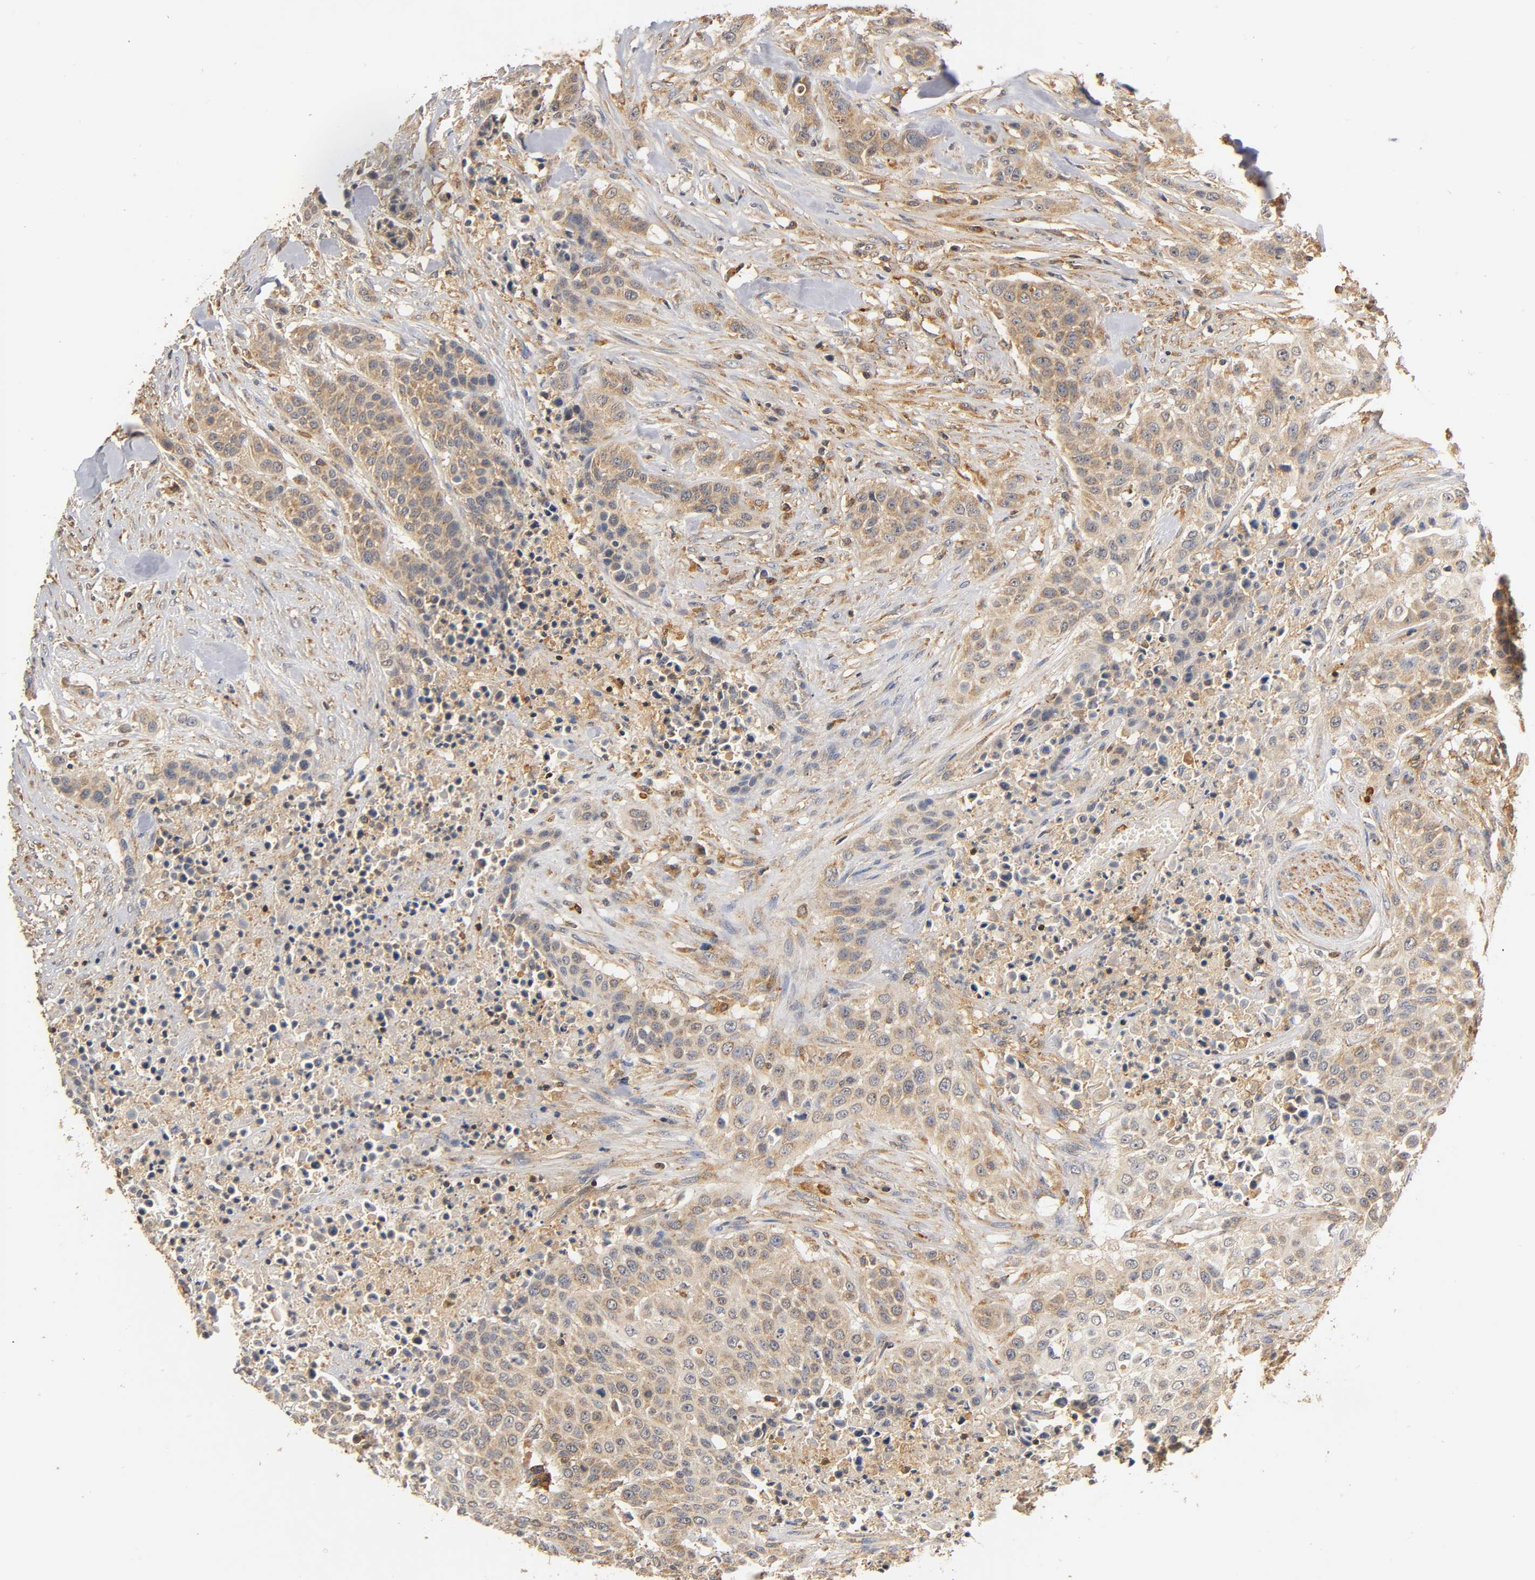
{"staining": {"intensity": "moderate", "quantity": ">75%", "location": "cytoplasmic/membranous"}, "tissue": "urothelial cancer", "cell_type": "Tumor cells", "image_type": "cancer", "snomed": [{"axis": "morphology", "description": "Urothelial carcinoma, High grade"}, {"axis": "topography", "description": "Urinary bladder"}], "caption": "Protein staining exhibits moderate cytoplasmic/membranous staining in about >75% of tumor cells in urothelial cancer. (brown staining indicates protein expression, while blue staining denotes nuclei).", "gene": "SCAP", "patient": {"sex": "male", "age": 74}}